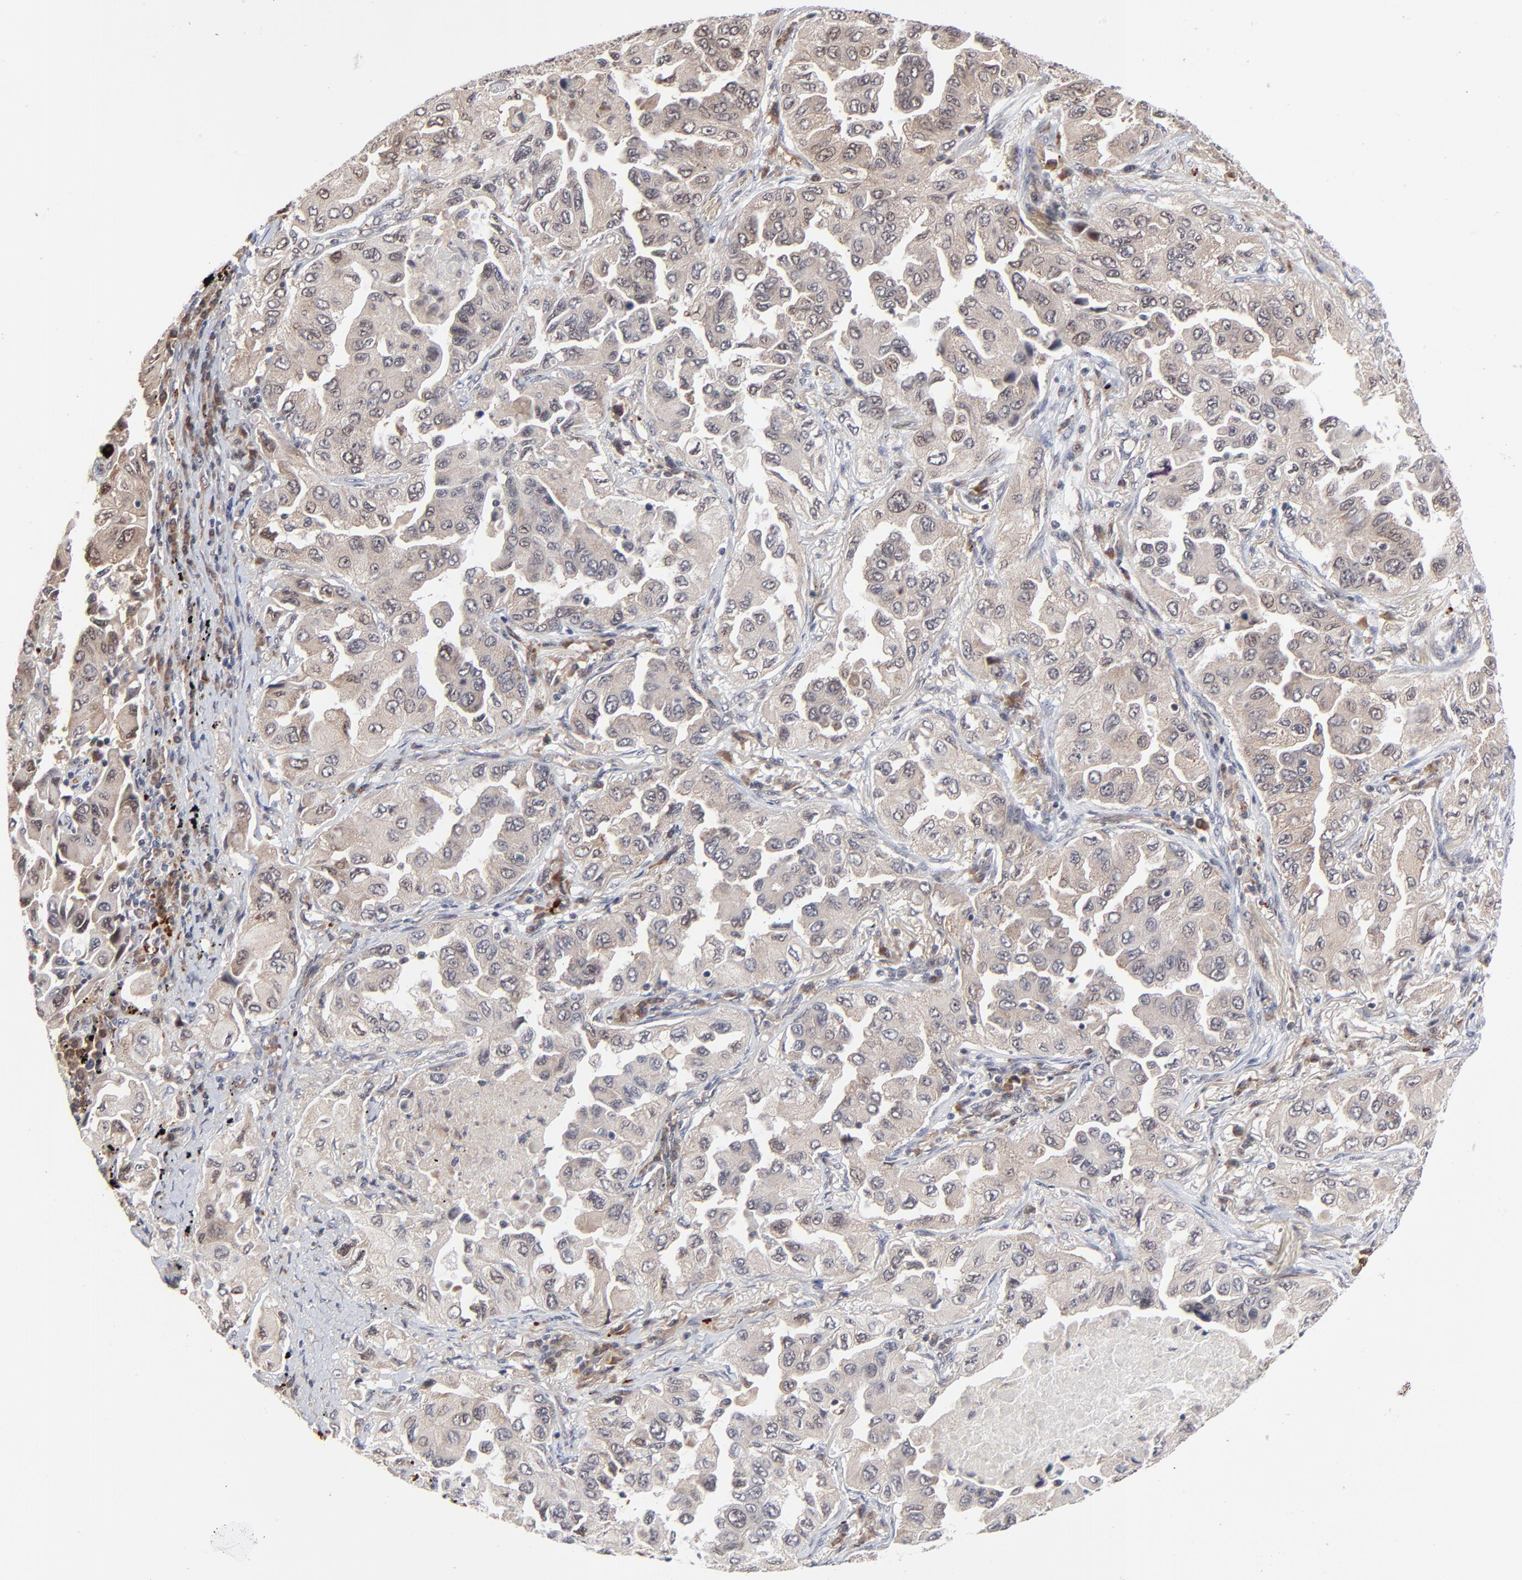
{"staining": {"intensity": "weak", "quantity": ">75%", "location": "cytoplasmic/membranous"}, "tissue": "lung cancer", "cell_type": "Tumor cells", "image_type": "cancer", "snomed": [{"axis": "morphology", "description": "Adenocarcinoma, NOS"}, {"axis": "topography", "description": "Lung"}], "caption": "The immunohistochemical stain highlights weak cytoplasmic/membranous positivity in tumor cells of lung cancer (adenocarcinoma) tissue.", "gene": "CASP10", "patient": {"sex": "female", "age": 65}}